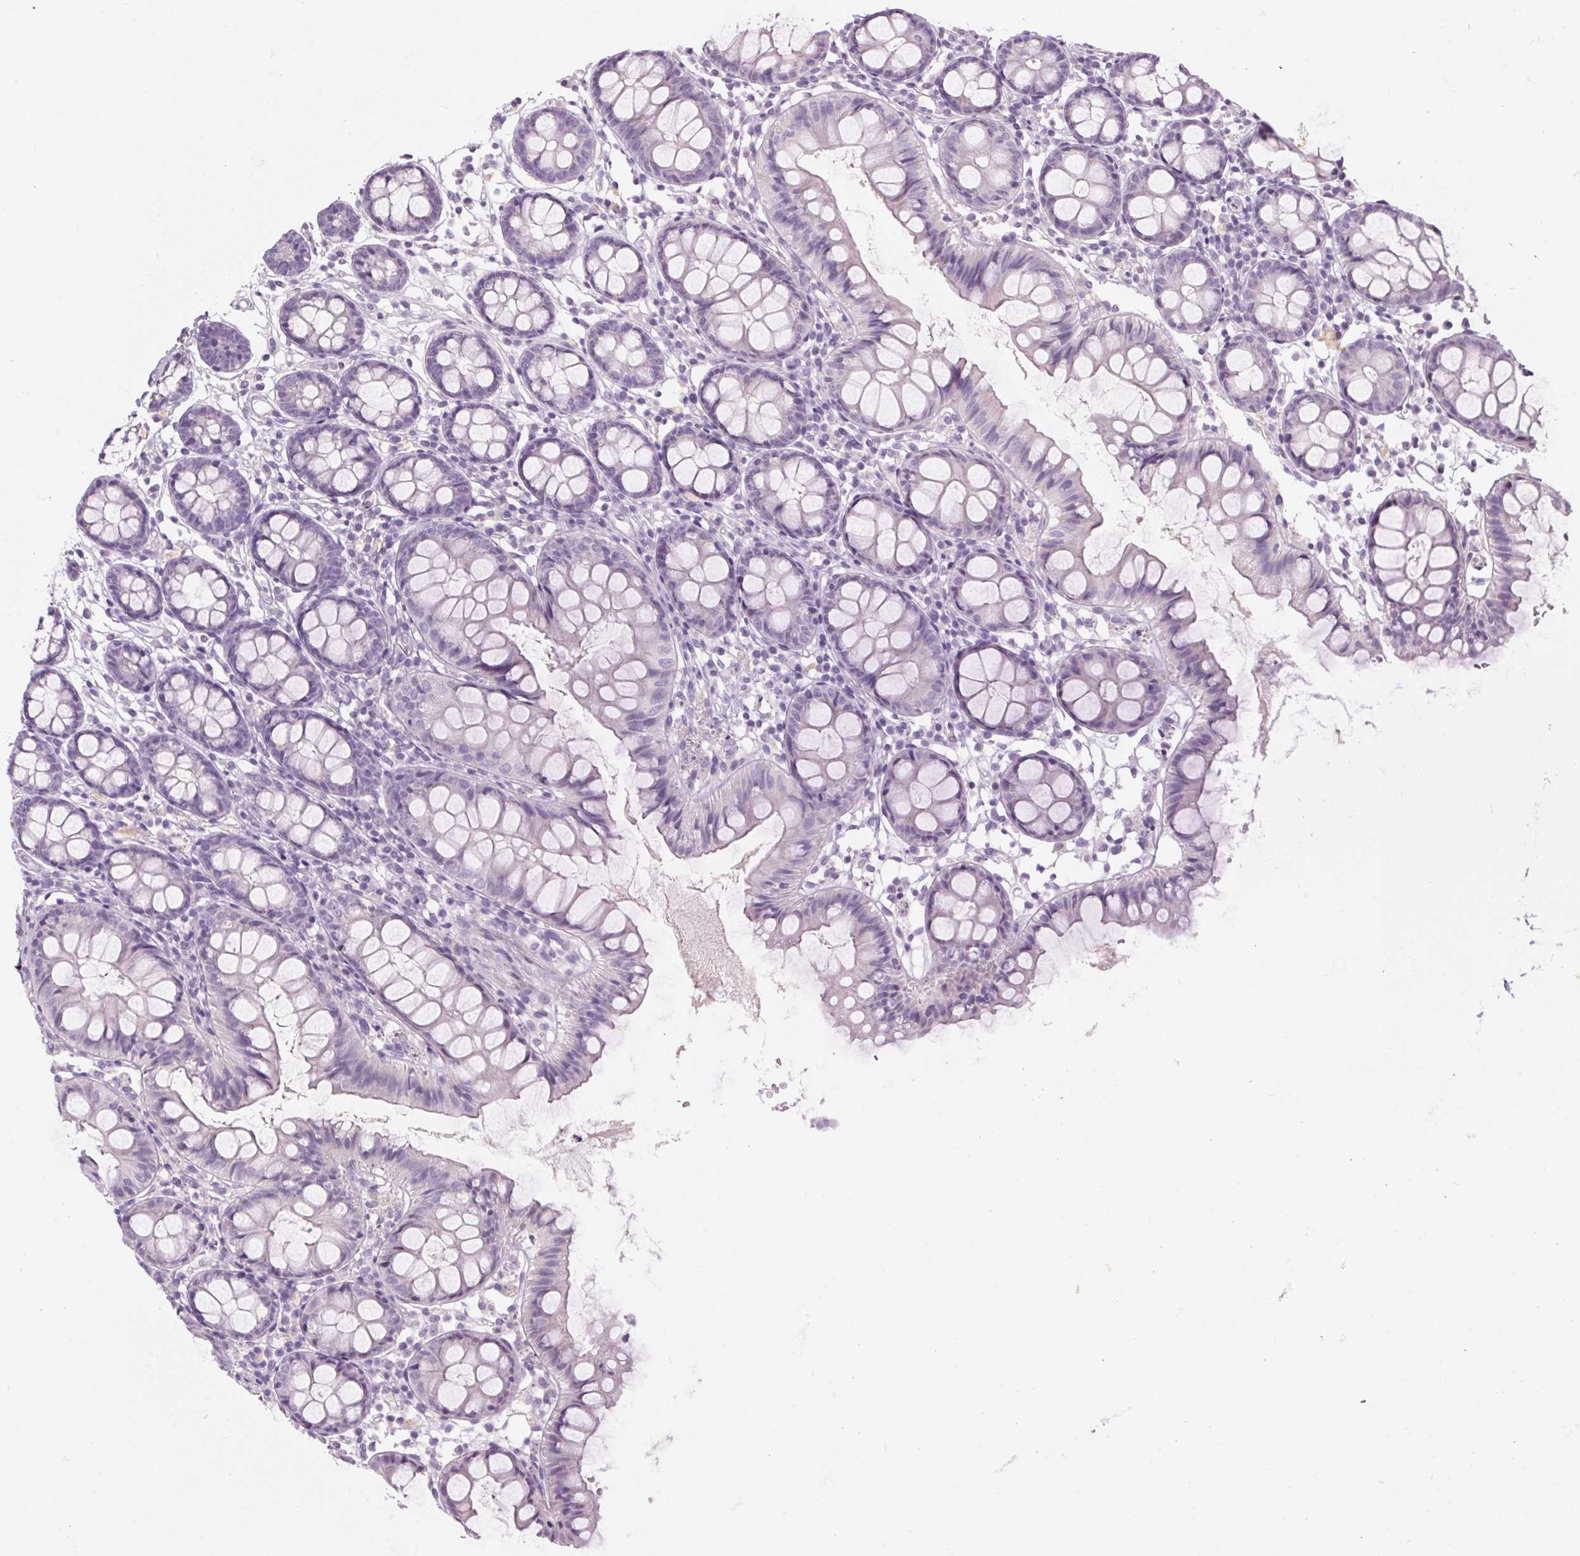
{"staining": {"intensity": "negative", "quantity": "none", "location": "none"}, "tissue": "colon", "cell_type": "Endothelial cells", "image_type": "normal", "snomed": [{"axis": "morphology", "description": "Normal tissue, NOS"}, {"axis": "topography", "description": "Colon"}], "caption": "Immunohistochemistry (IHC) of normal colon displays no expression in endothelial cells. (Brightfield microscopy of DAB immunohistochemistry (IHC) at high magnification).", "gene": "RPTN", "patient": {"sex": "female", "age": 84}}